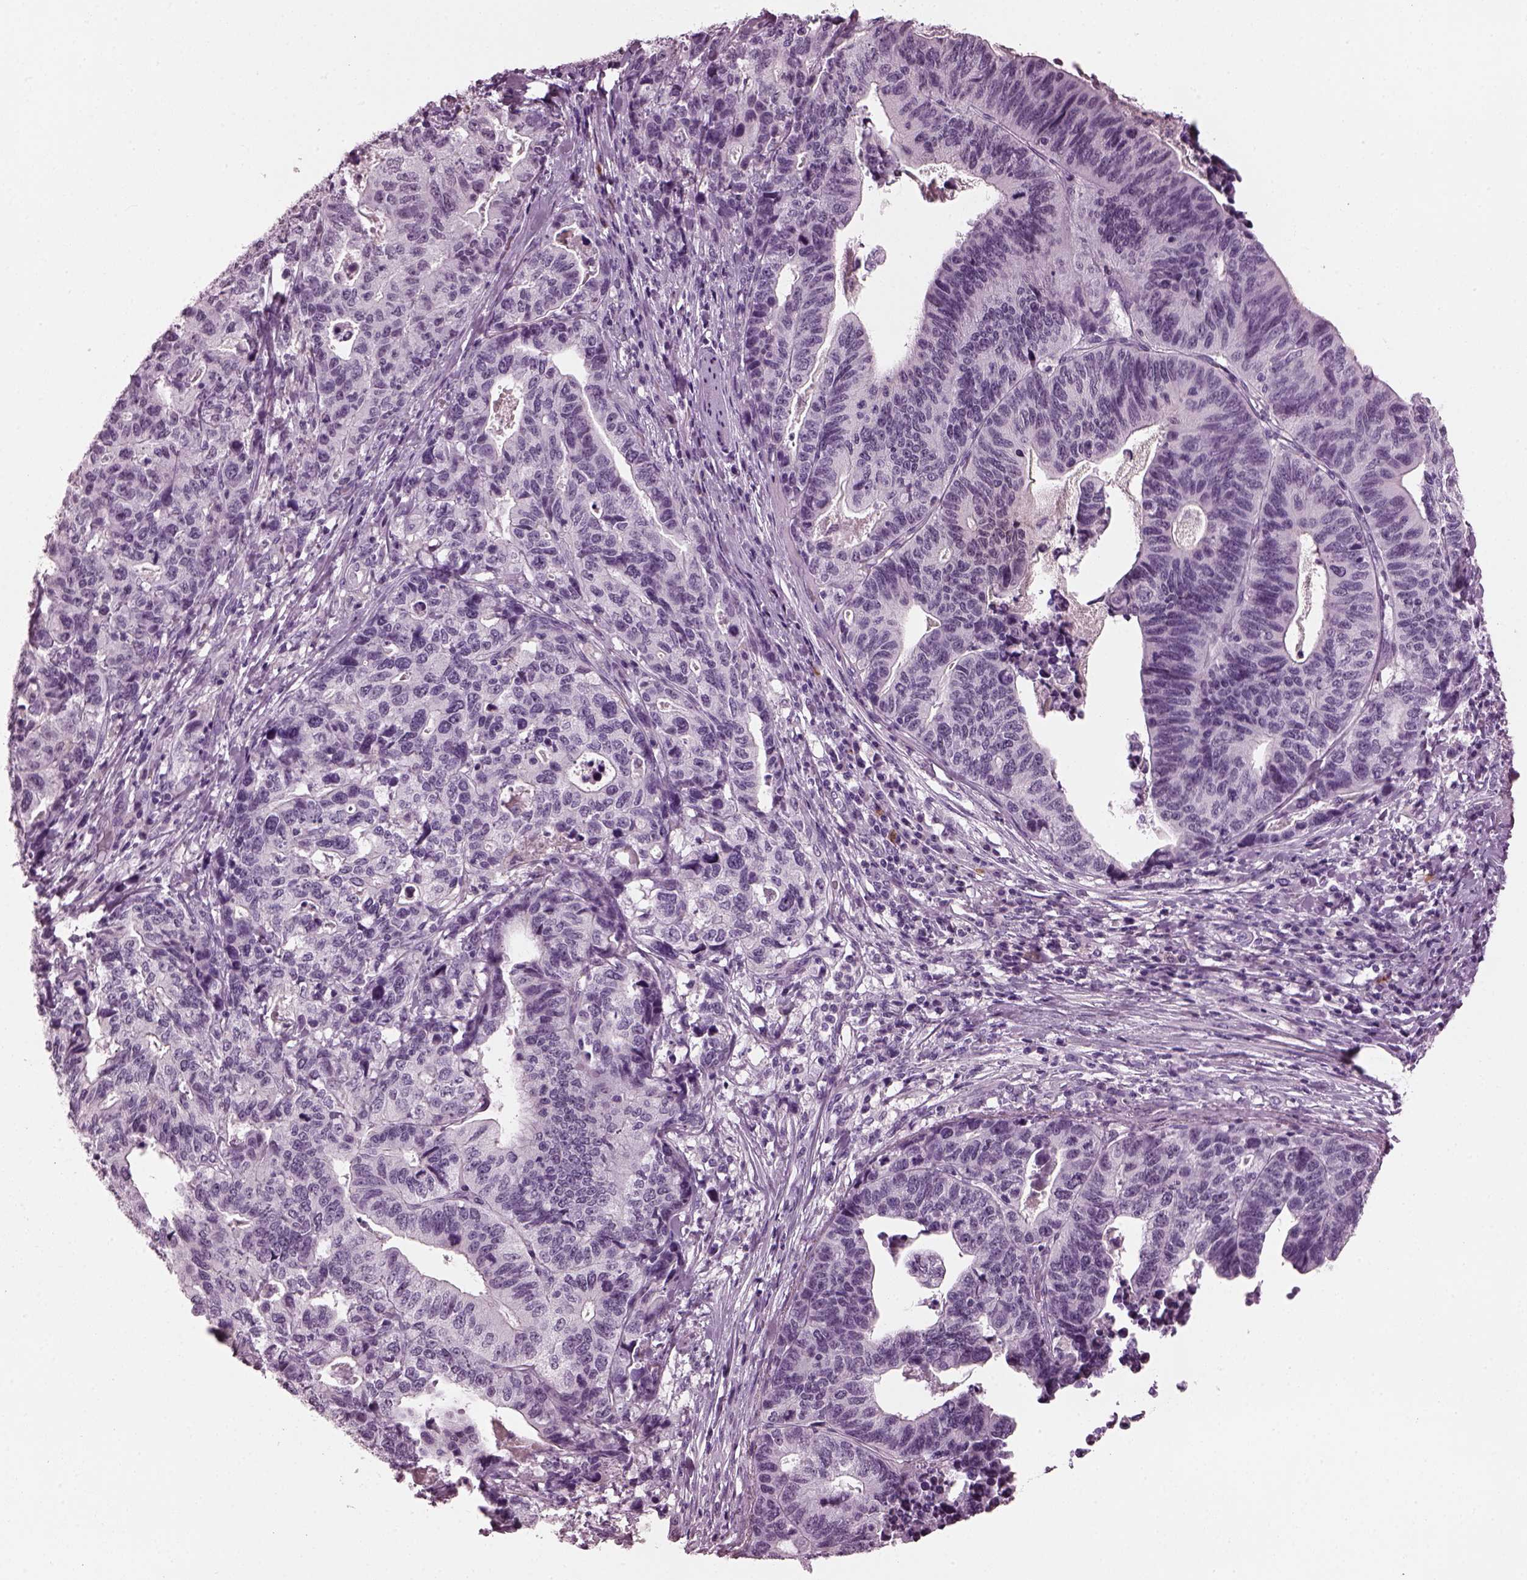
{"staining": {"intensity": "negative", "quantity": "none", "location": "none"}, "tissue": "stomach cancer", "cell_type": "Tumor cells", "image_type": "cancer", "snomed": [{"axis": "morphology", "description": "Adenocarcinoma, NOS"}, {"axis": "topography", "description": "Stomach, upper"}], "caption": "The immunohistochemistry histopathology image has no significant staining in tumor cells of stomach adenocarcinoma tissue.", "gene": "SLC6A17", "patient": {"sex": "female", "age": 67}}